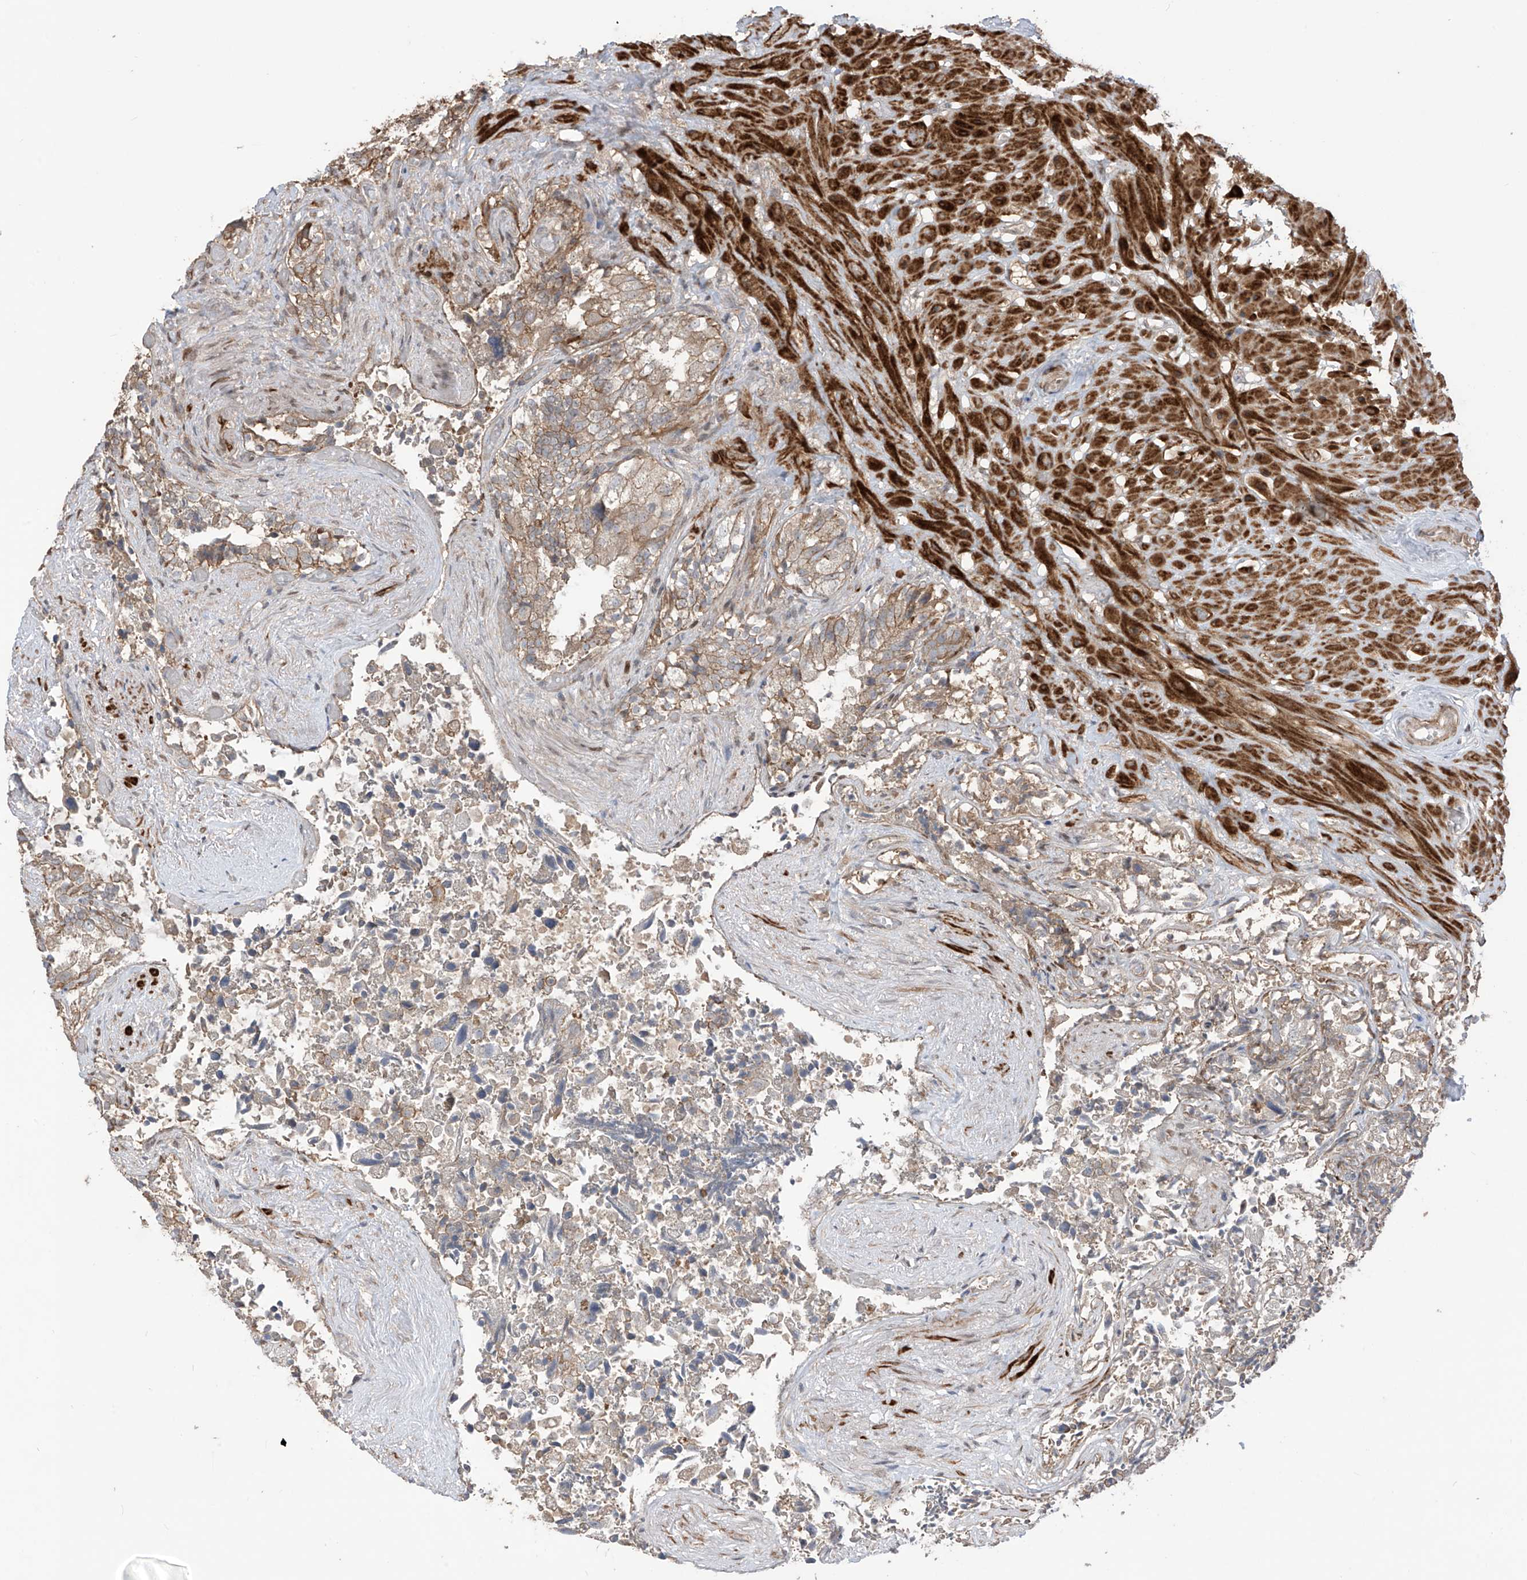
{"staining": {"intensity": "weak", "quantity": ">75%", "location": "cytoplasmic/membranous"}, "tissue": "seminal vesicle", "cell_type": "Glandular cells", "image_type": "normal", "snomed": [{"axis": "morphology", "description": "Normal tissue, NOS"}, {"axis": "topography", "description": "Seminal veicle"}, {"axis": "topography", "description": "Peripheral nerve tissue"}], "caption": "This histopathology image reveals immunohistochemistry (IHC) staining of unremarkable seminal vesicle, with low weak cytoplasmic/membranous expression in approximately >75% of glandular cells.", "gene": "LRRC74A", "patient": {"sex": "male", "age": 63}}